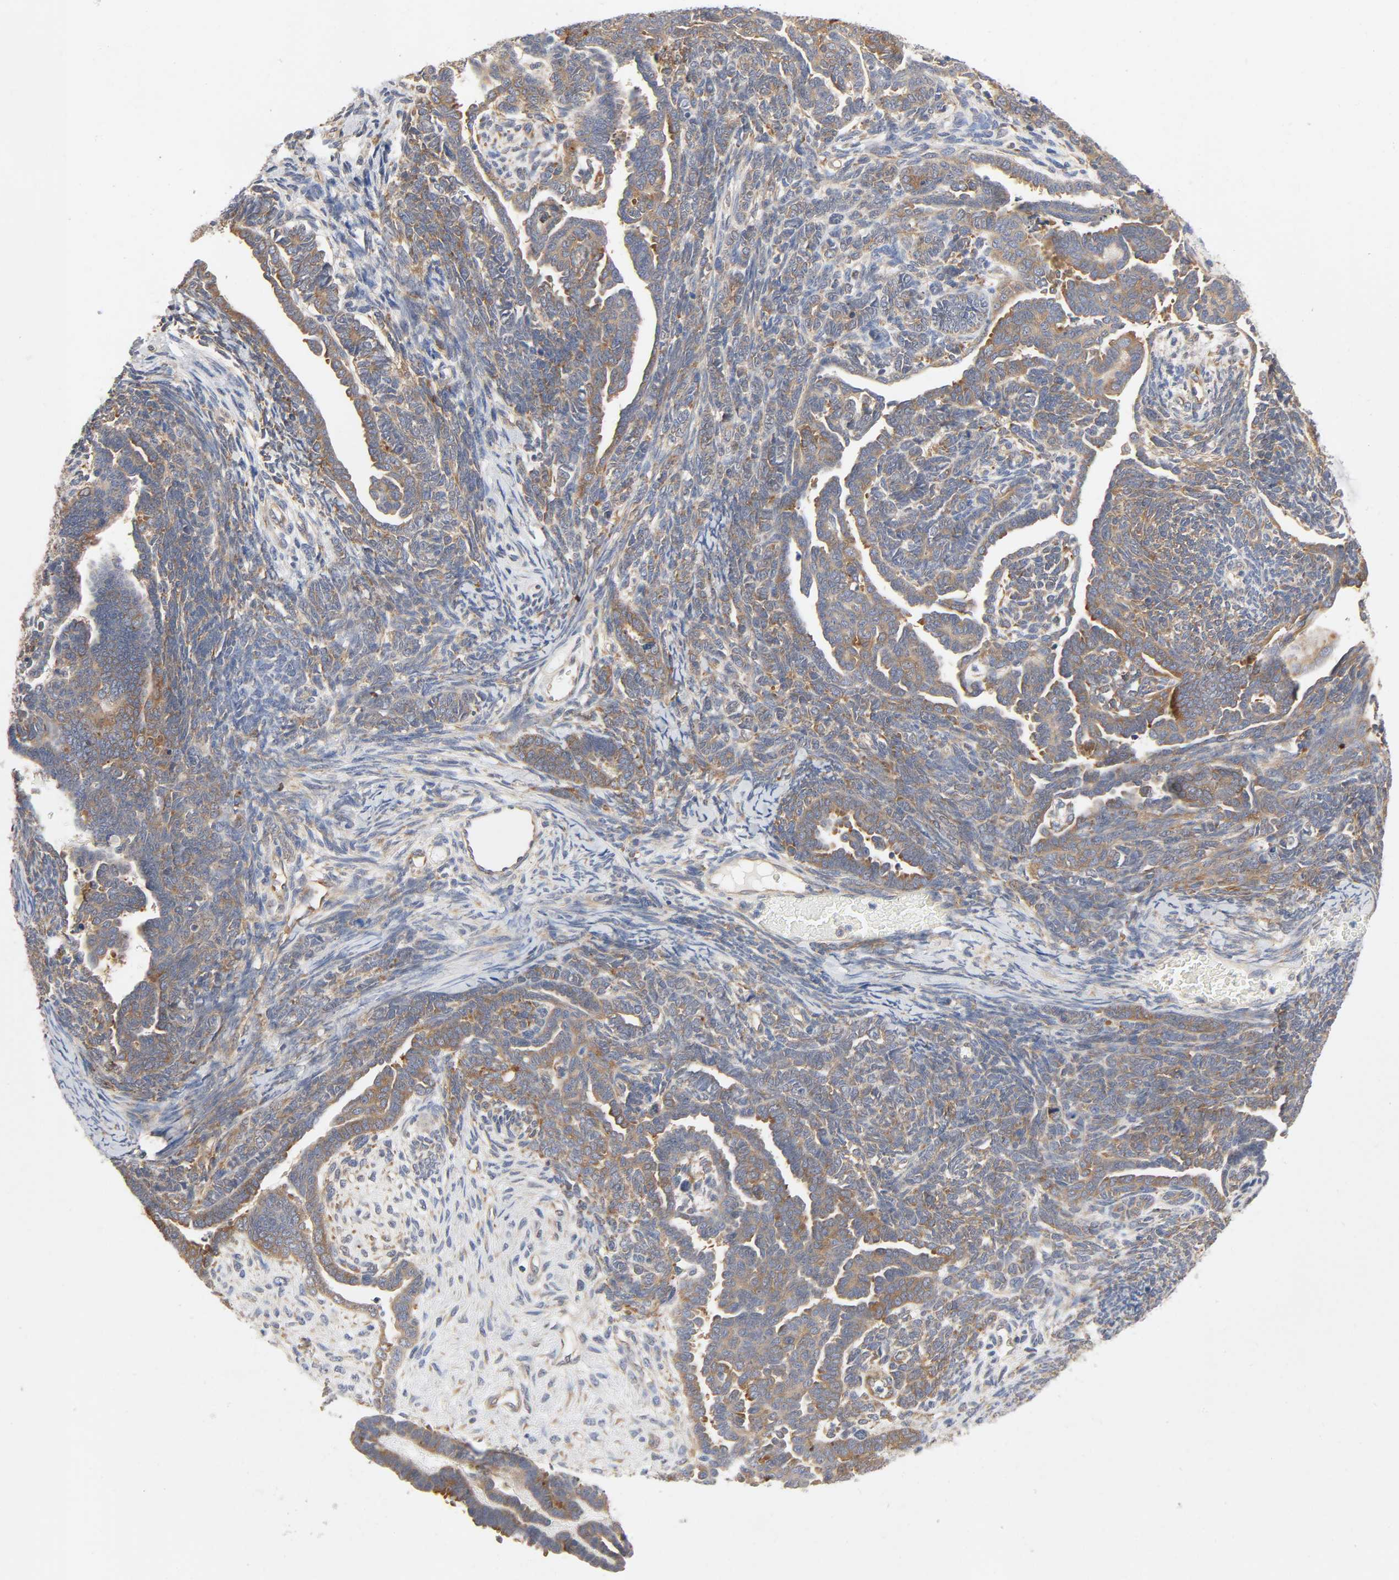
{"staining": {"intensity": "moderate", "quantity": ">75%", "location": "cytoplasmic/membranous"}, "tissue": "endometrial cancer", "cell_type": "Tumor cells", "image_type": "cancer", "snomed": [{"axis": "morphology", "description": "Neoplasm, malignant, NOS"}, {"axis": "topography", "description": "Endometrium"}], "caption": "Immunohistochemistry (IHC) micrograph of neoplastic tissue: human neoplasm (malignant) (endometrial) stained using IHC displays medium levels of moderate protein expression localized specifically in the cytoplasmic/membranous of tumor cells, appearing as a cytoplasmic/membranous brown color.", "gene": "SCHIP1", "patient": {"sex": "female", "age": 74}}